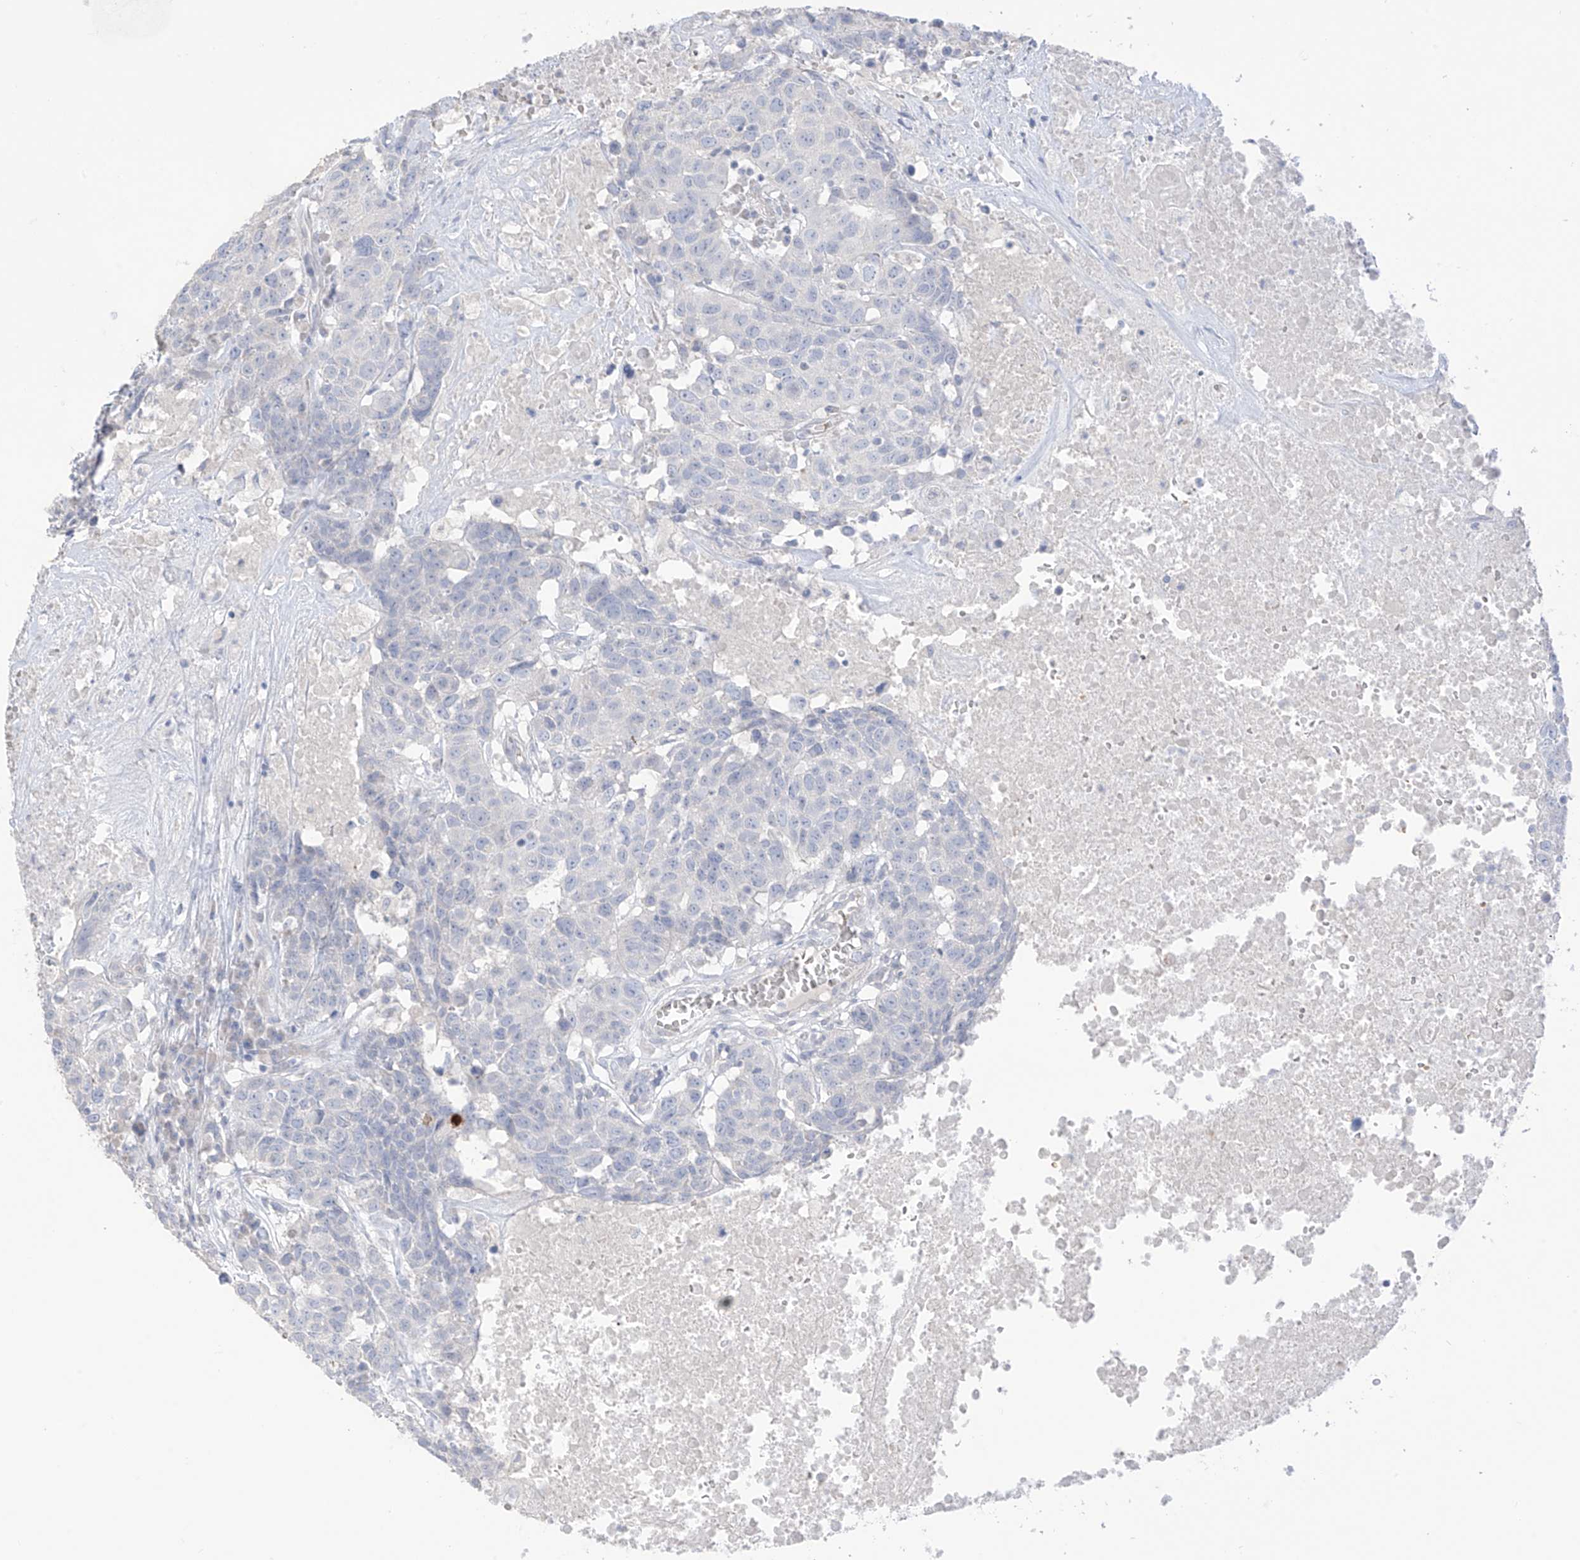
{"staining": {"intensity": "negative", "quantity": "none", "location": "none"}, "tissue": "head and neck cancer", "cell_type": "Tumor cells", "image_type": "cancer", "snomed": [{"axis": "morphology", "description": "Squamous cell carcinoma, NOS"}, {"axis": "topography", "description": "Head-Neck"}], "caption": "The immunohistochemistry (IHC) photomicrograph has no significant staining in tumor cells of head and neck squamous cell carcinoma tissue.", "gene": "ASPRV1", "patient": {"sex": "male", "age": 66}}